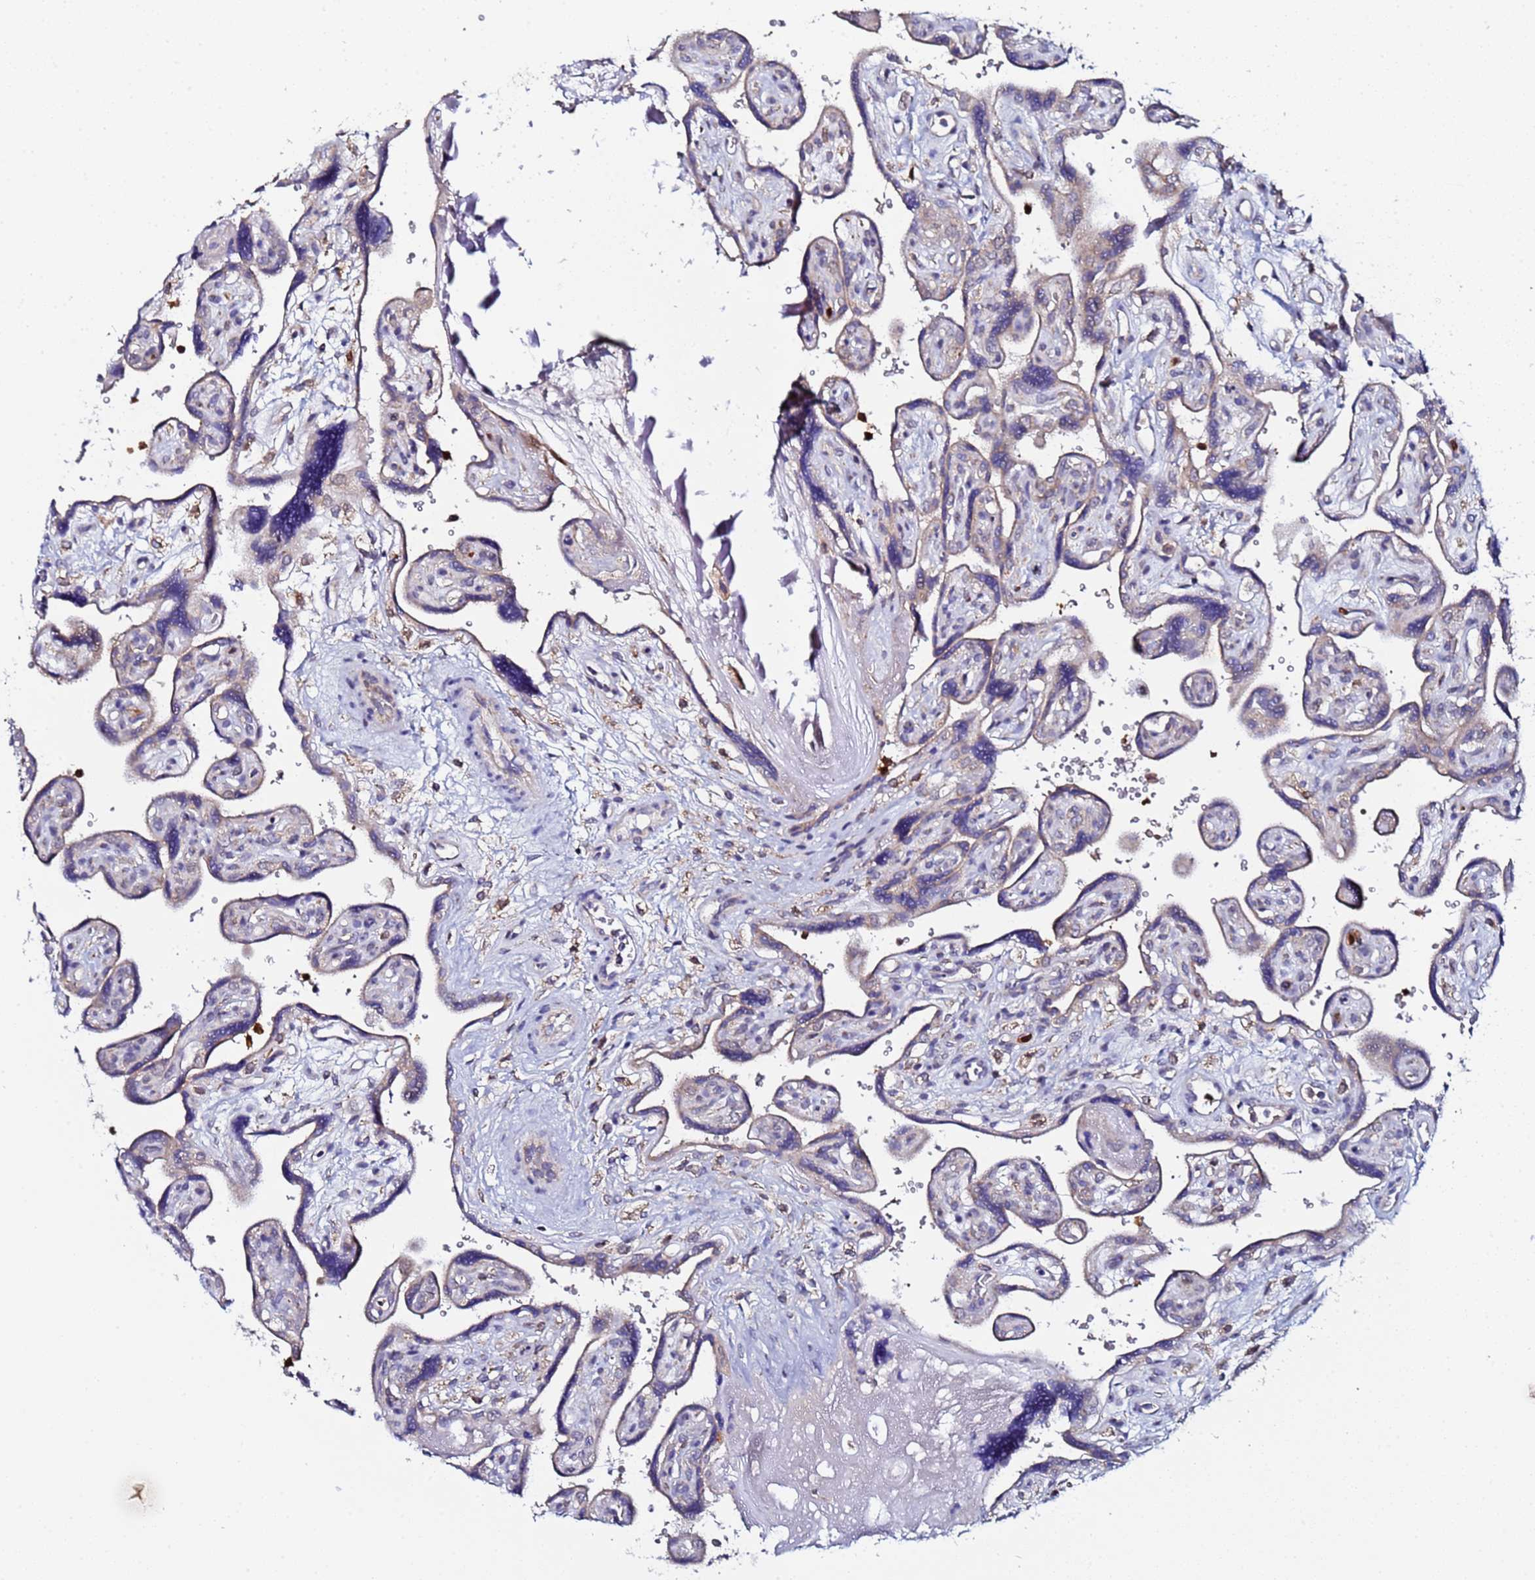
{"staining": {"intensity": "moderate", "quantity": ">75%", "location": "cytoplasmic/membranous"}, "tissue": "placenta", "cell_type": "Decidual cells", "image_type": "normal", "snomed": [{"axis": "morphology", "description": "Normal tissue, NOS"}, {"axis": "topography", "description": "Placenta"}], "caption": "Immunohistochemical staining of unremarkable human placenta demonstrates medium levels of moderate cytoplasmic/membranous staining in approximately >75% of decidual cells. Ihc stains the protein in brown and the nuclei are stained blue.", "gene": "CCDC127", "patient": {"sex": "female", "age": 39}}